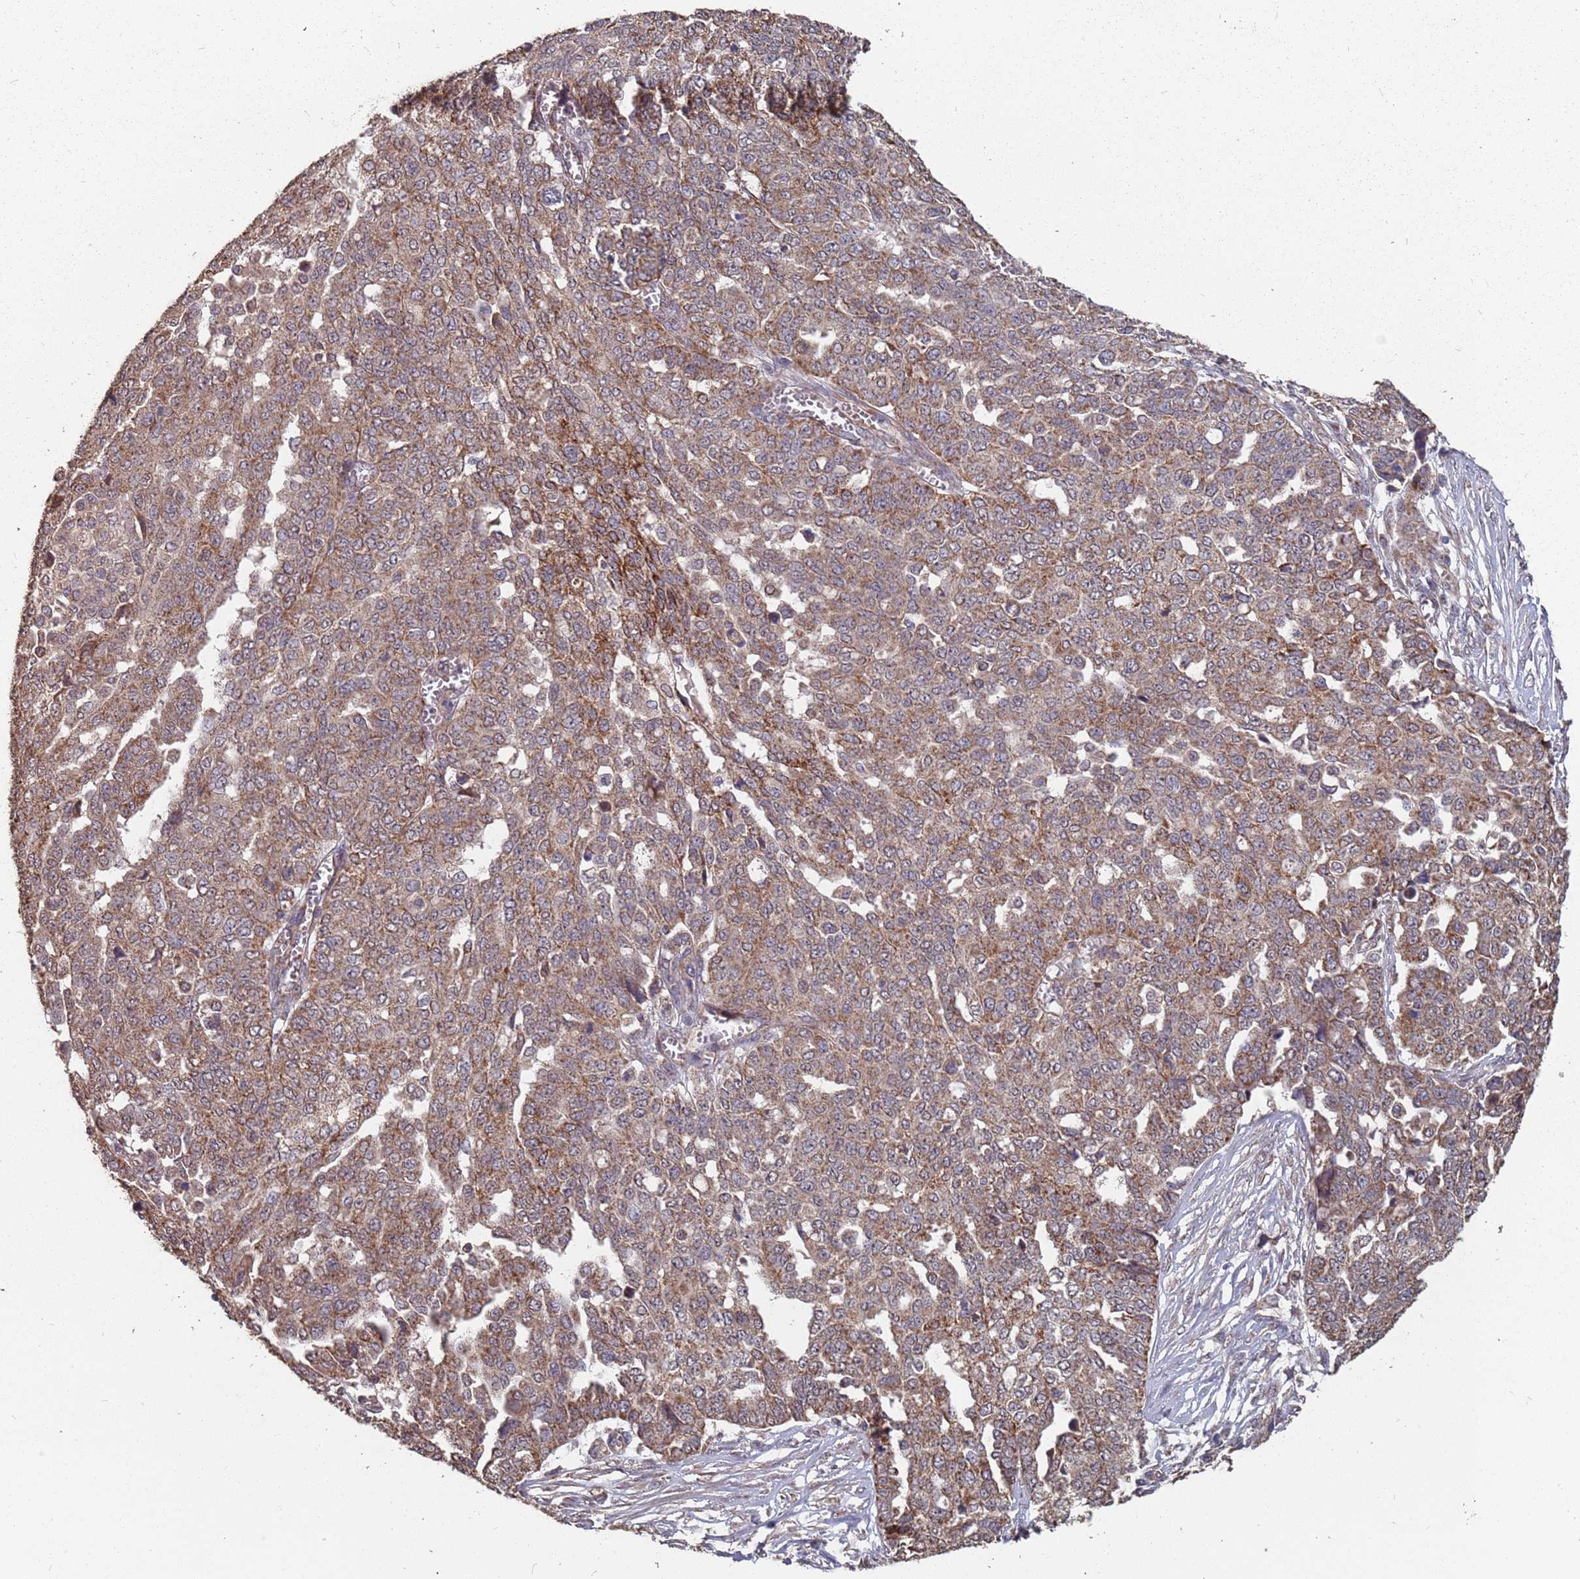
{"staining": {"intensity": "moderate", "quantity": ">75%", "location": "cytoplasmic/membranous"}, "tissue": "ovarian cancer", "cell_type": "Tumor cells", "image_type": "cancer", "snomed": [{"axis": "morphology", "description": "Cystadenocarcinoma, serous, NOS"}, {"axis": "topography", "description": "Soft tissue"}, {"axis": "topography", "description": "Ovary"}], "caption": "Human ovarian cancer stained with a brown dye demonstrates moderate cytoplasmic/membranous positive positivity in approximately >75% of tumor cells.", "gene": "PRORP", "patient": {"sex": "female", "age": 57}}